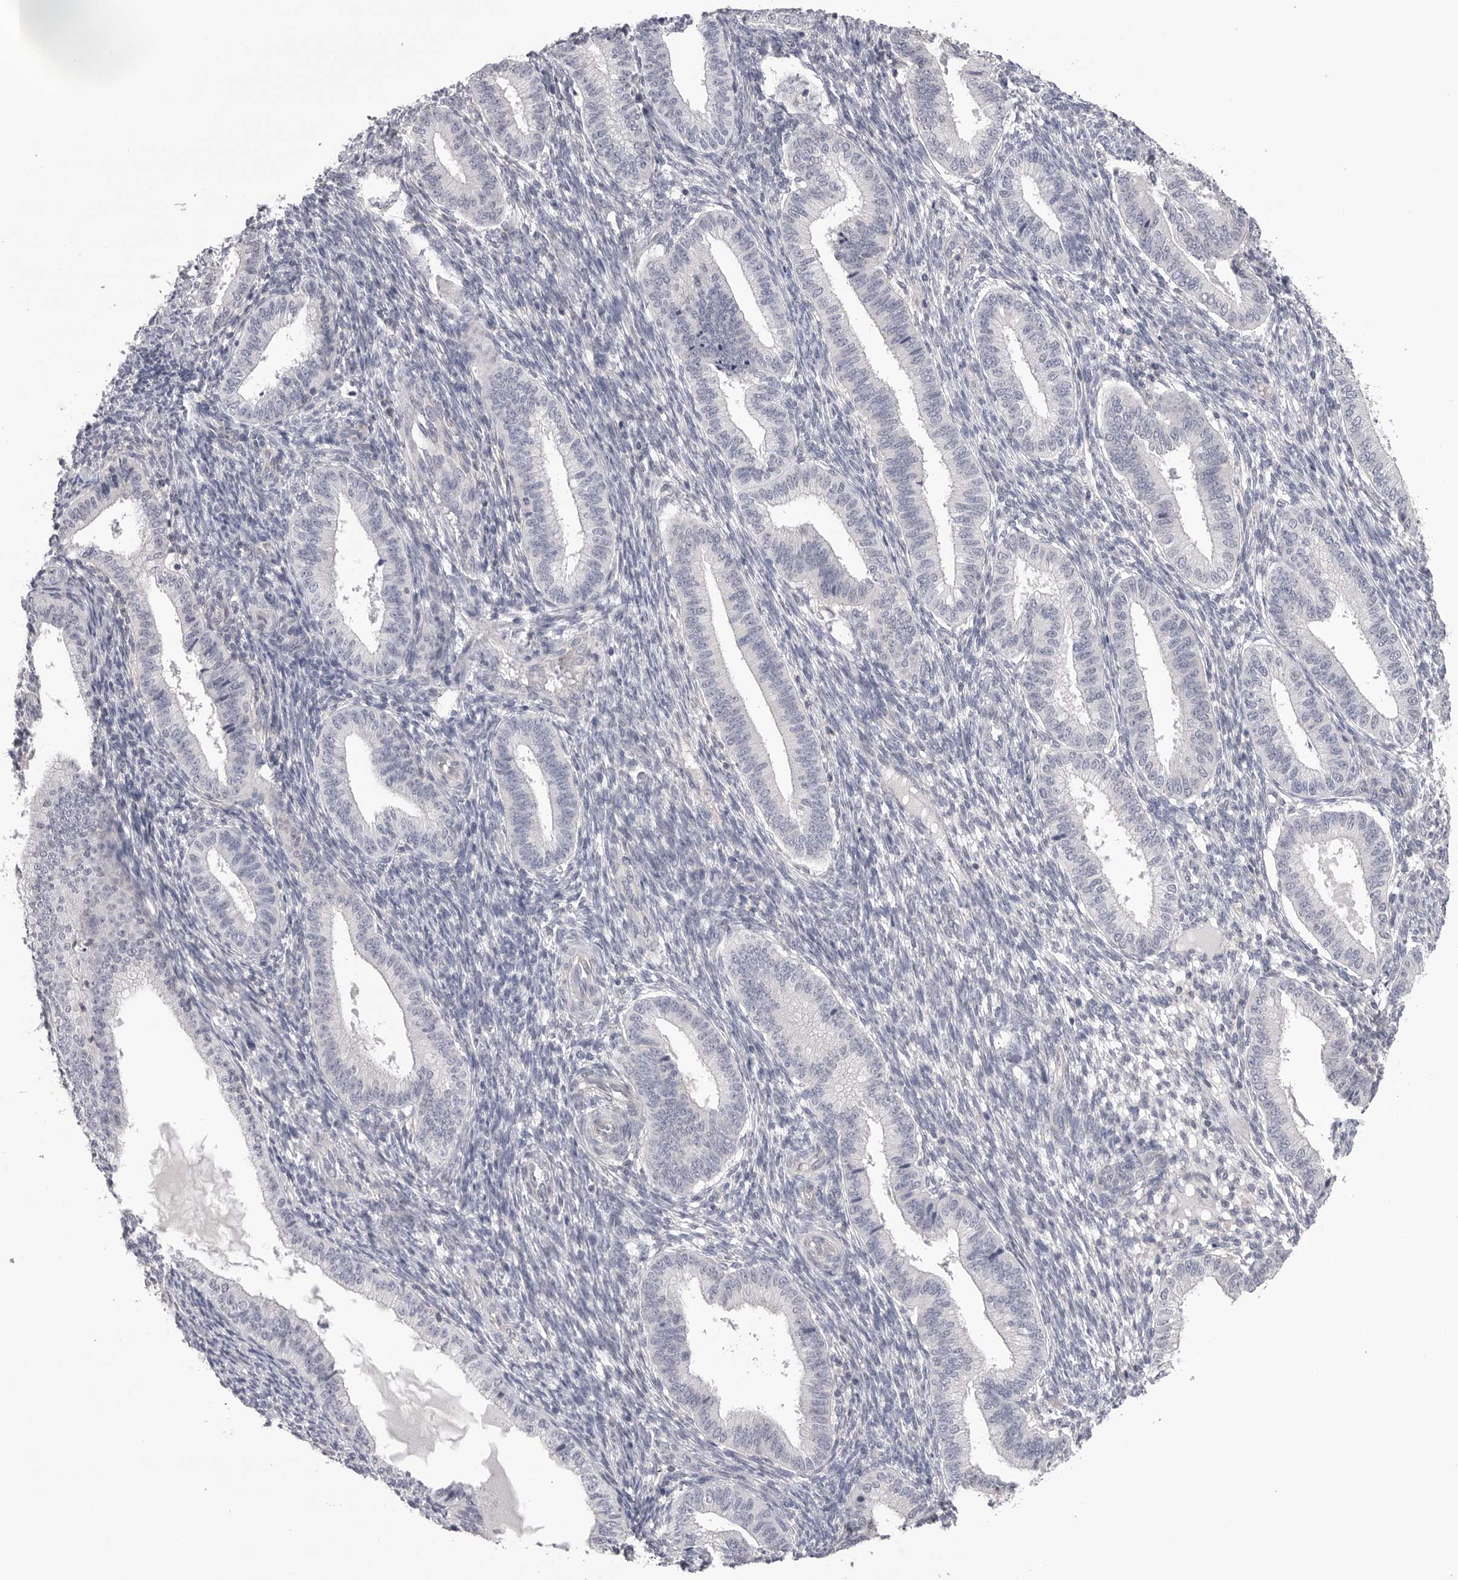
{"staining": {"intensity": "negative", "quantity": "none", "location": "none"}, "tissue": "endometrium", "cell_type": "Cells in endometrial stroma", "image_type": "normal", "snomed": [{"axis": "morphology", "description": "Normal tissue, NOS"}, {"axis": "topography", "description": "Endometrium"}], "caption": "Normal endometrium was stained to show a protein in brown. There is no significant expression in cells in endometrial stroma. (DAB (3,3'-diaminobenzidine) IHC visualized using brightfield microscopy, high magnification).", "gene": "DLGAP3", "patient": {"sex": "female", "age": 39}}